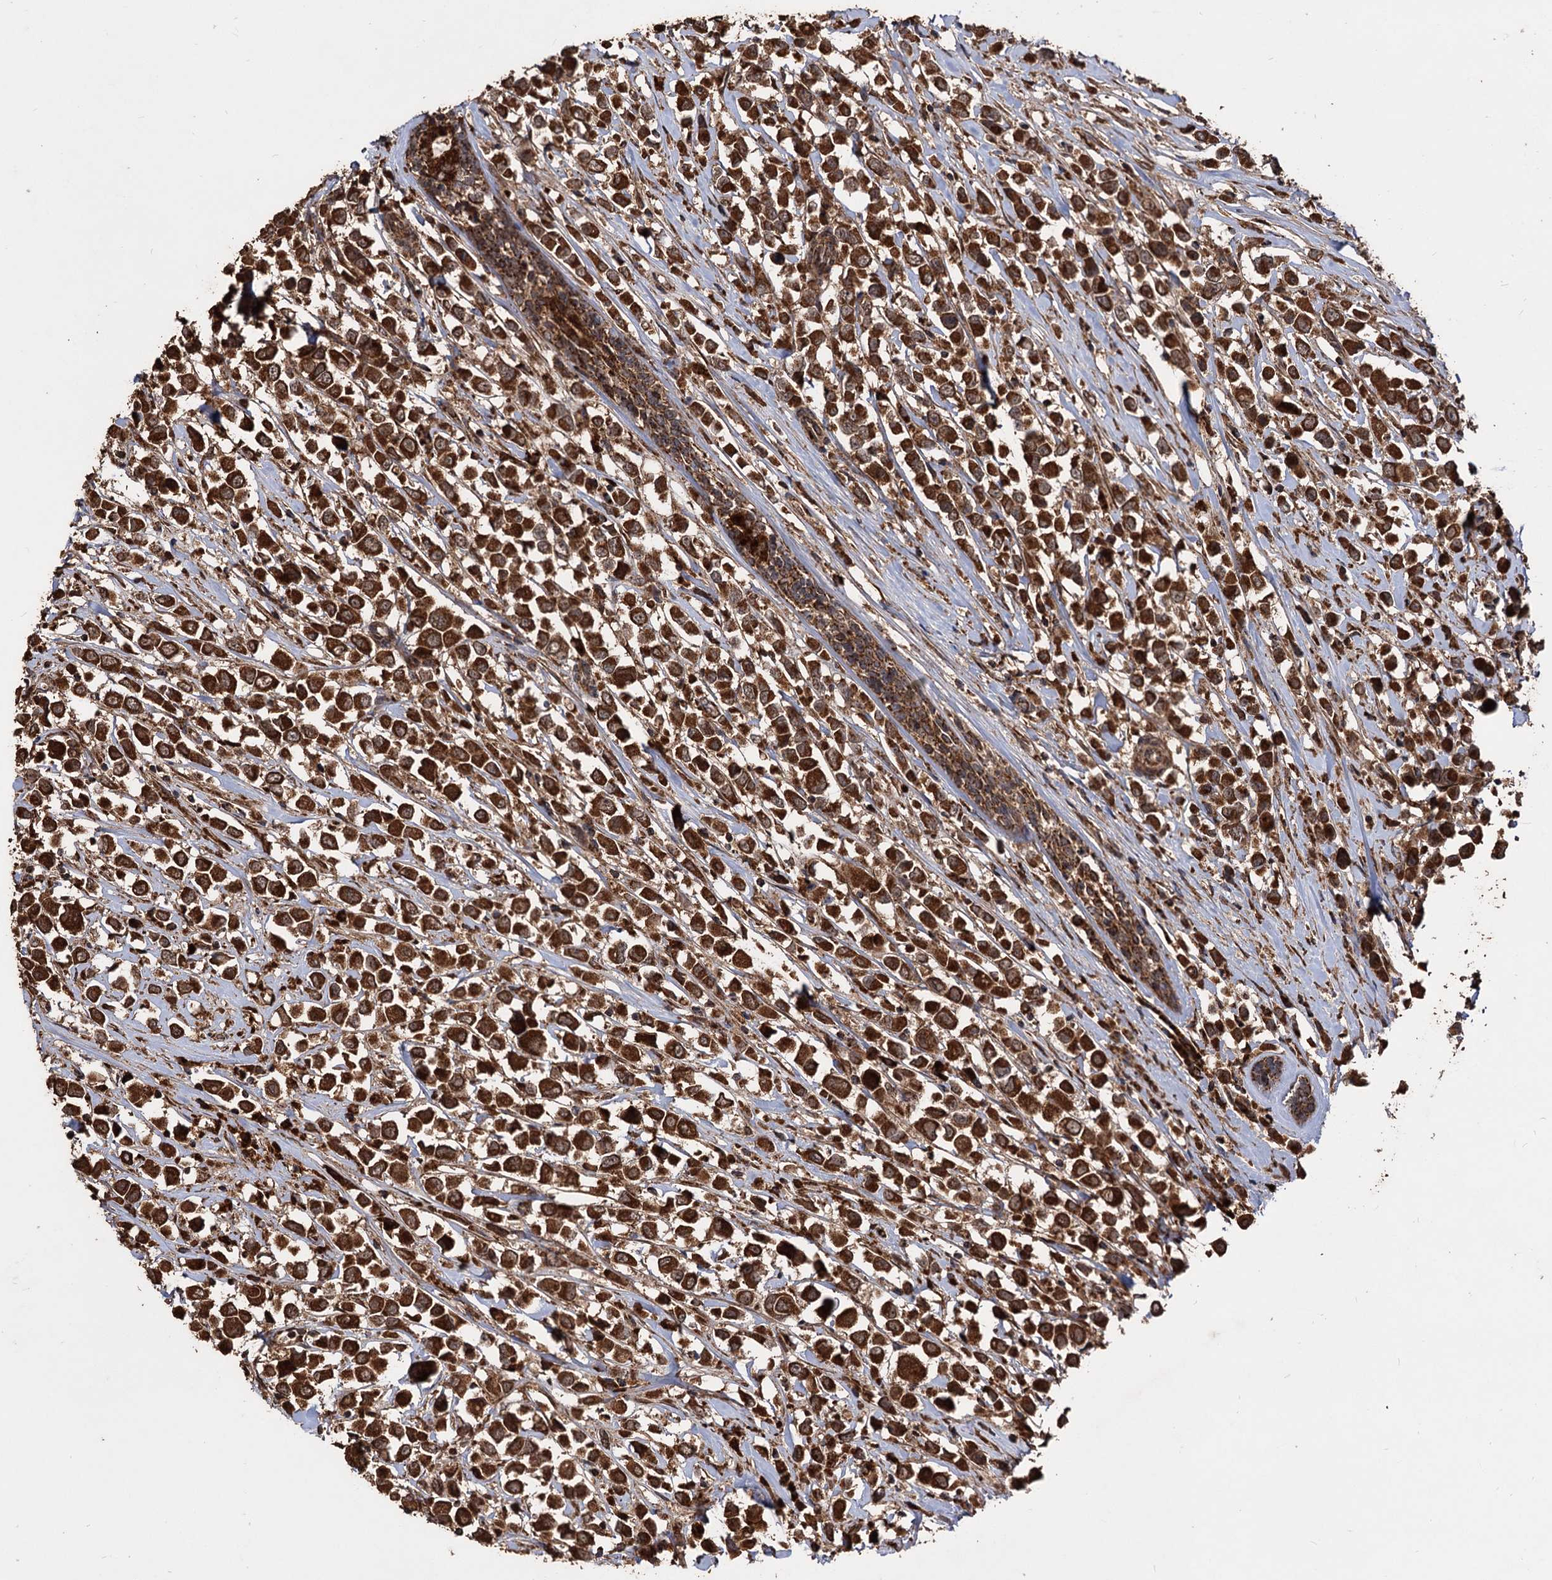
{"staining": {"intensity": "strong", "quantity": ">75%", "location": "cytoplasmic/membranous"}, "tissue": "breast cancer", "cell_type": "Tumor cells", "image_type": "cancer", "snomed": [{"axis": "morphology", "description": "Duct carcinoma"}, {"axis": "topography", "description": "Breast"}], "caption": "This histopathology image displays immunohistochemistry staining of intraductal carcinoma (breast), with high strong cytoplasmic/membranous expression in approximately >75% of tumor cells.", "gene": "IPO4", "patient": {"sex": "female", "age": 61}}